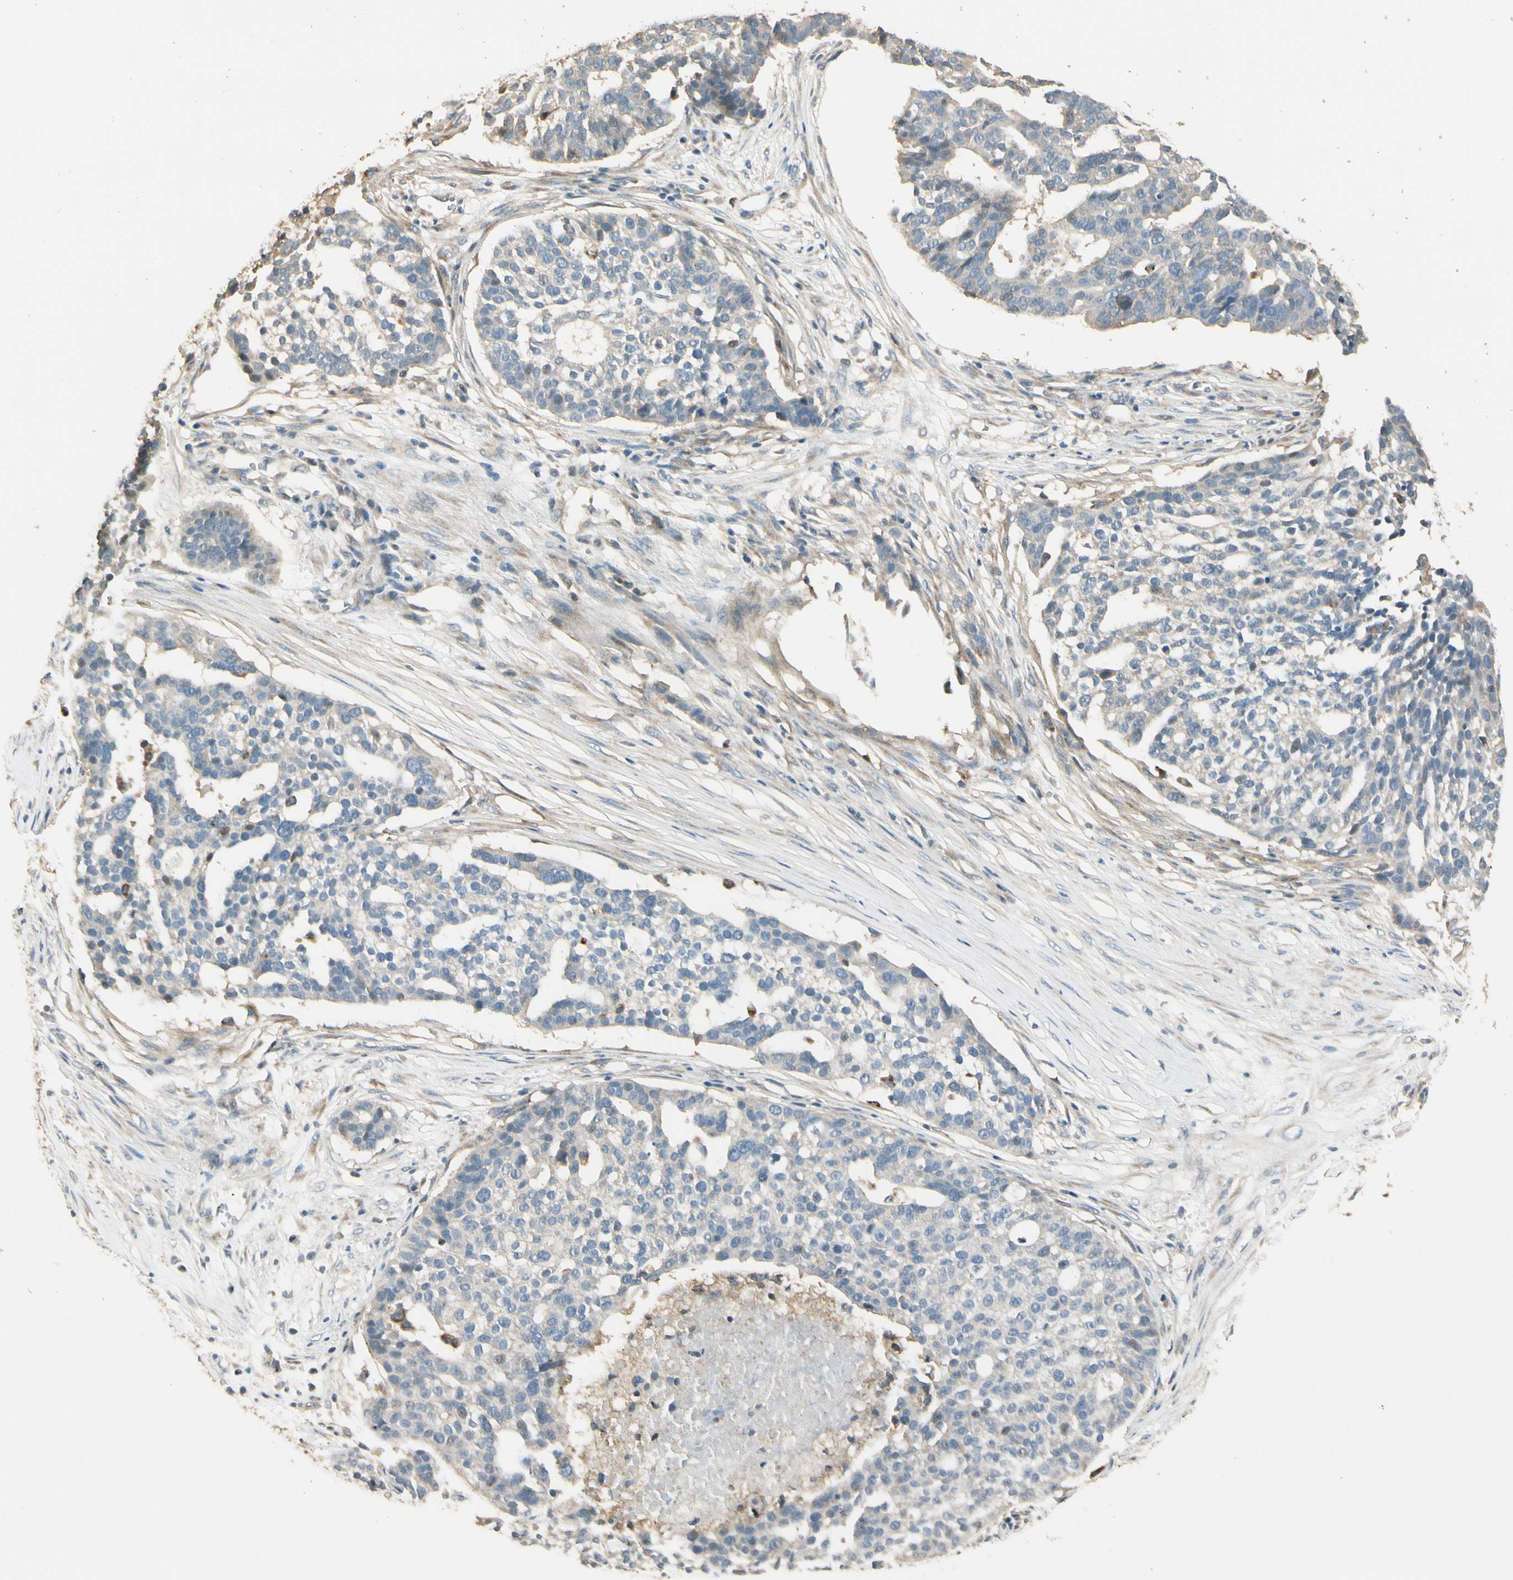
{"staining": {"intensity": "weak", "quantity": "<25%", "location": "cytoplasmic/membranous"}, "tissue": "ovarian cancer", "cell_type": "Tumor cells", "image_type": "cancer", "snomed": [{"axis": "morphology", "description": "Cystadenocarcinoma, serous, NOS"}, {"axis": "topography", "description": "Ovary"}], "caption": "IHC micrograph of neoplastic tissue: human ovarian cancer stained with DAB demonstrates no significant protein staining in tumor cells.", "gene": "PLXNA1", "patient": {"sex": "female", "age": 59}}